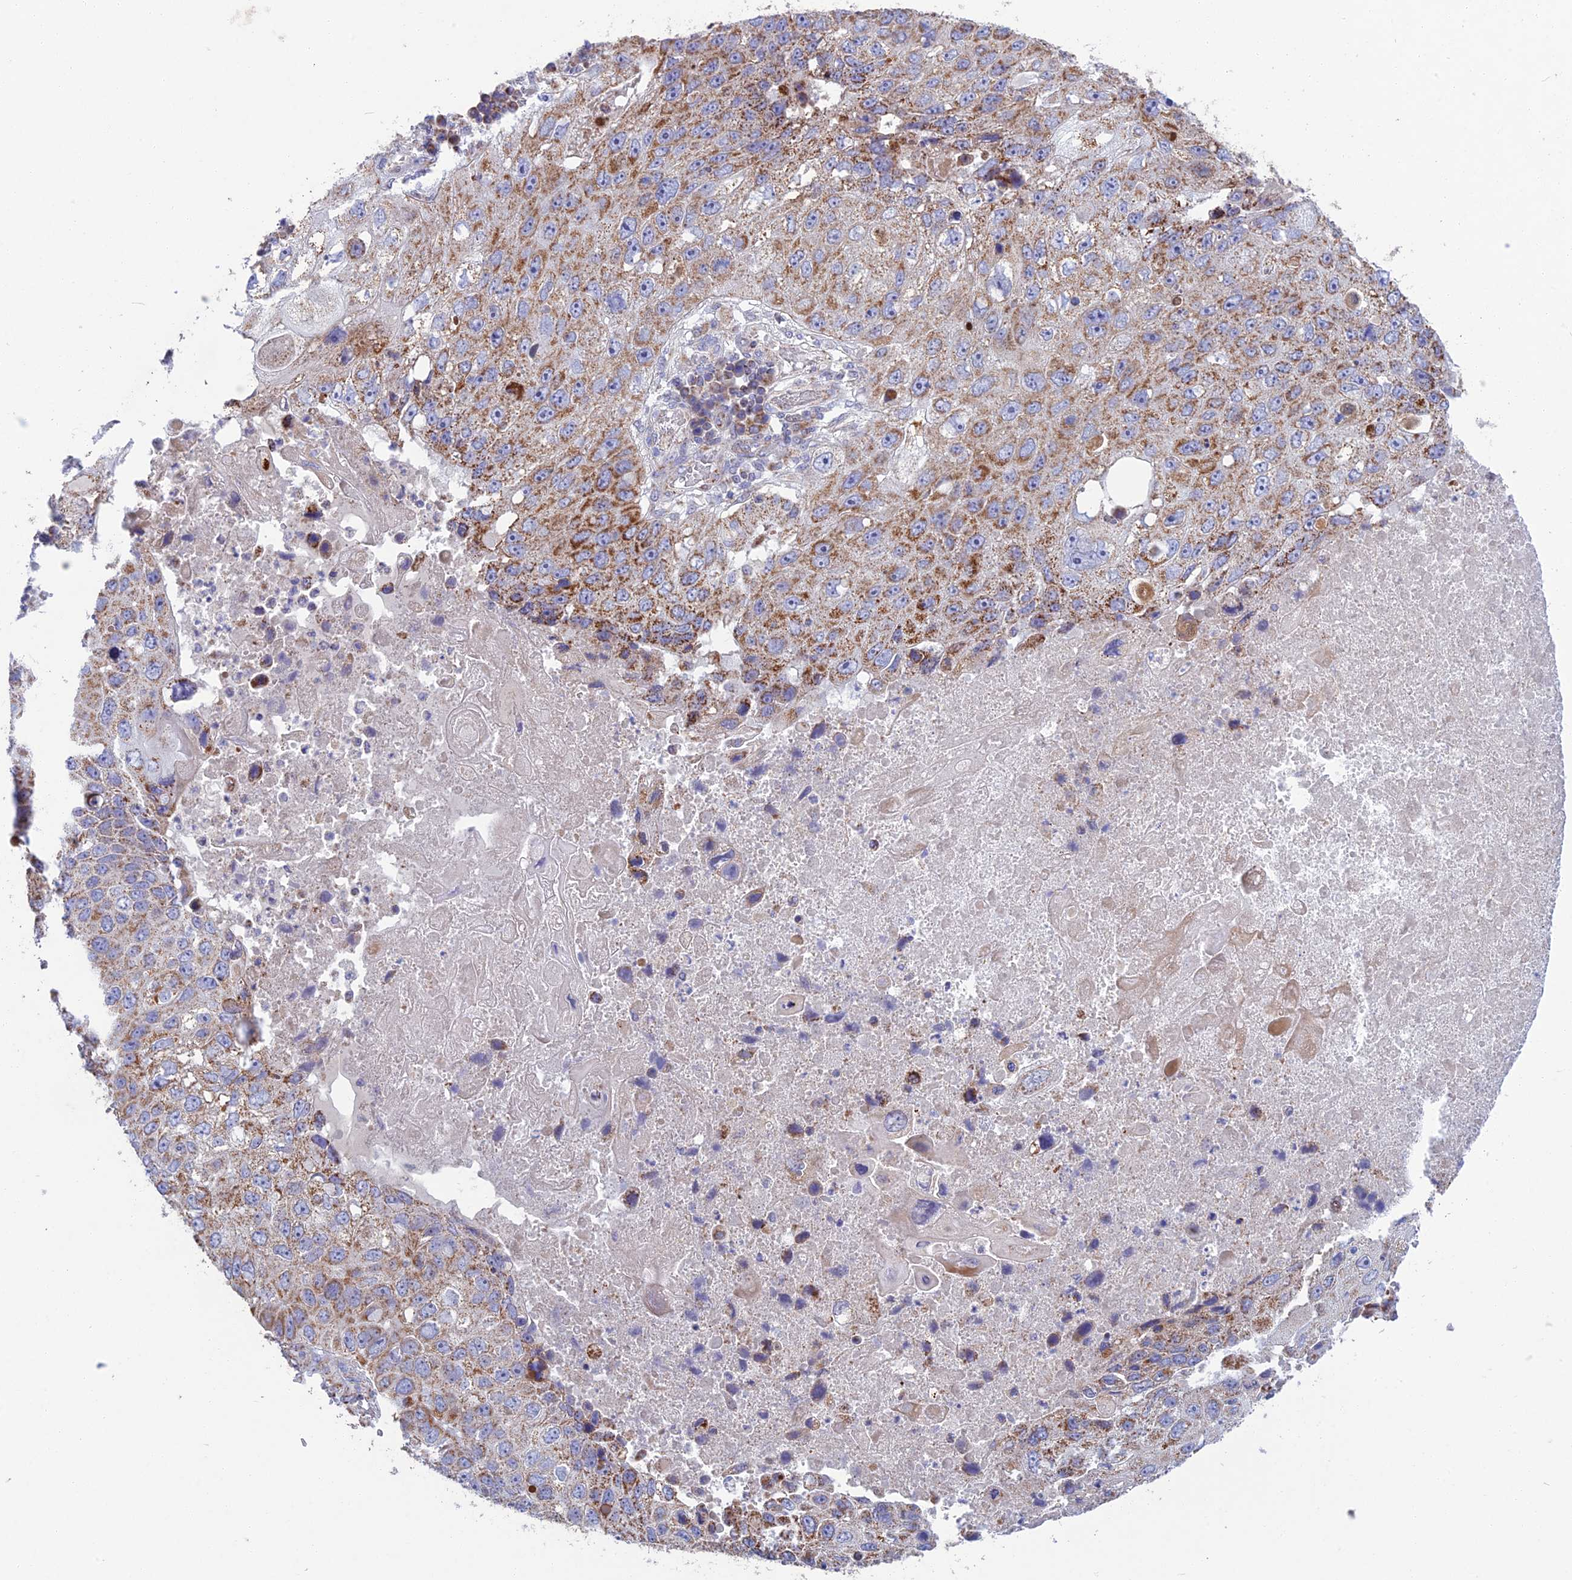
{"staining": {"intensity": "moderate", "quantity": ">75%", "location": "cytoplasmic/membranous"}, "tissue": "lung cancer", "cell_type": "Tumor cells", "image_type": "cancer", "snomed": [{"axis": "morphology", "description": "Squamous cell carcinoma, NOS"}, {"axis": "topography", "description": "Lung"}], "caption": "Immunohistochemical staining of lung cancer (squamous cell carcinoma) exhibits medium levels of moderate cytoplasmic/membranous protein positivity in approximately >75% of tumor cells.", "gene": "CS", "patient": {"sex": "male", "age": 61}}